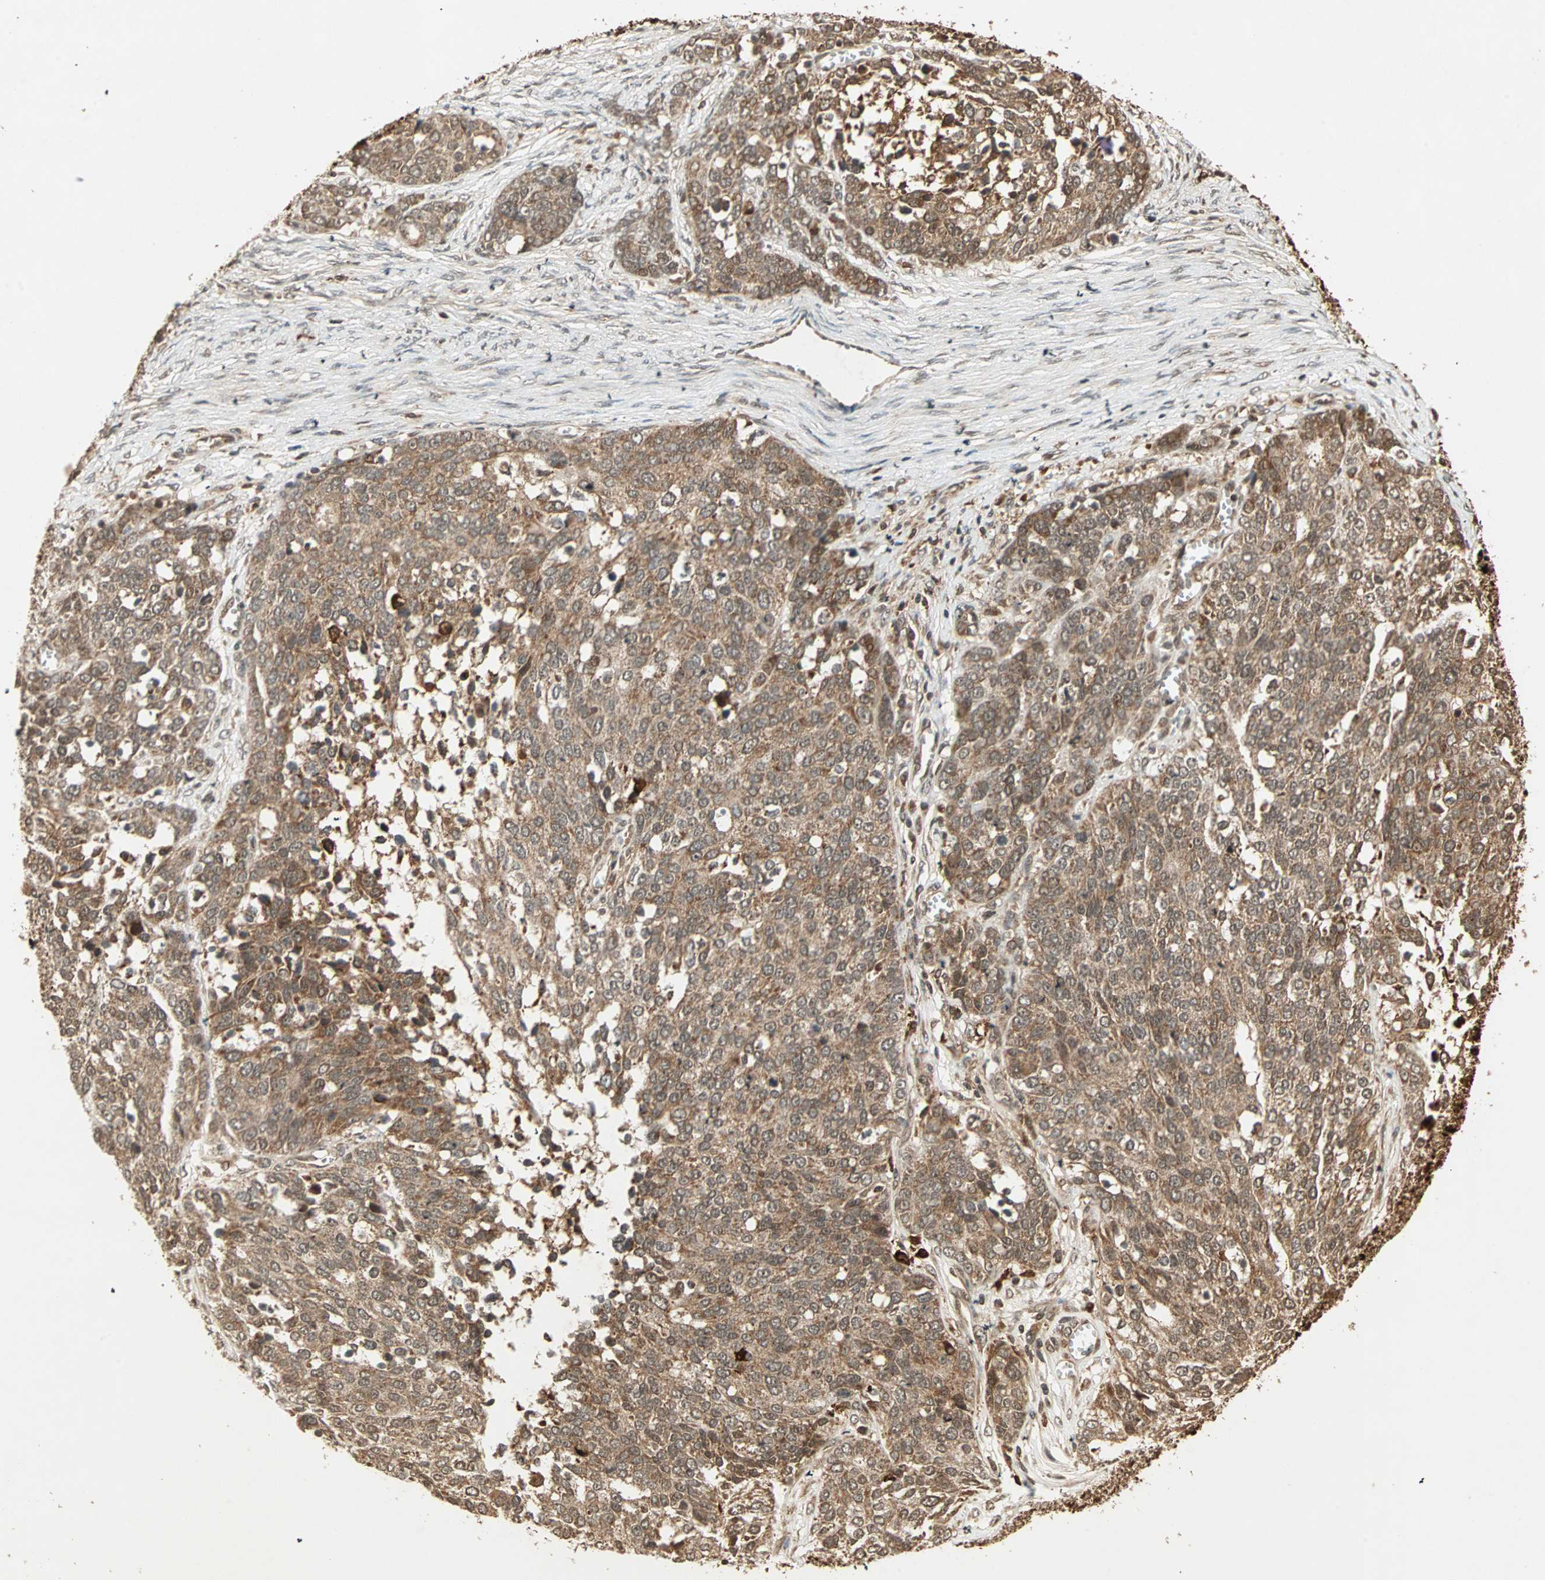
{"staining": {"intensity": "moderate", "quantity": ">75%", "location": "cytoplasmic/membranous"}, "tissue": "ovarian cancer", "cell_type": "Tumor cells", "image_type": "cancer", "snomed": [{"axis": "morphology", "description": "Cystadenocarcinoma, serous, NOS"}, {"axis": "topography", "description": "Ovary"}], "caption": "An image of ovarian serous cystadenocarcinoma stained for a protein reveals moderate cytoplasmic/membranous brown staining in tumor cells.", "gene": "RFFL", "patient": {"sex": "female", "age": 44}}